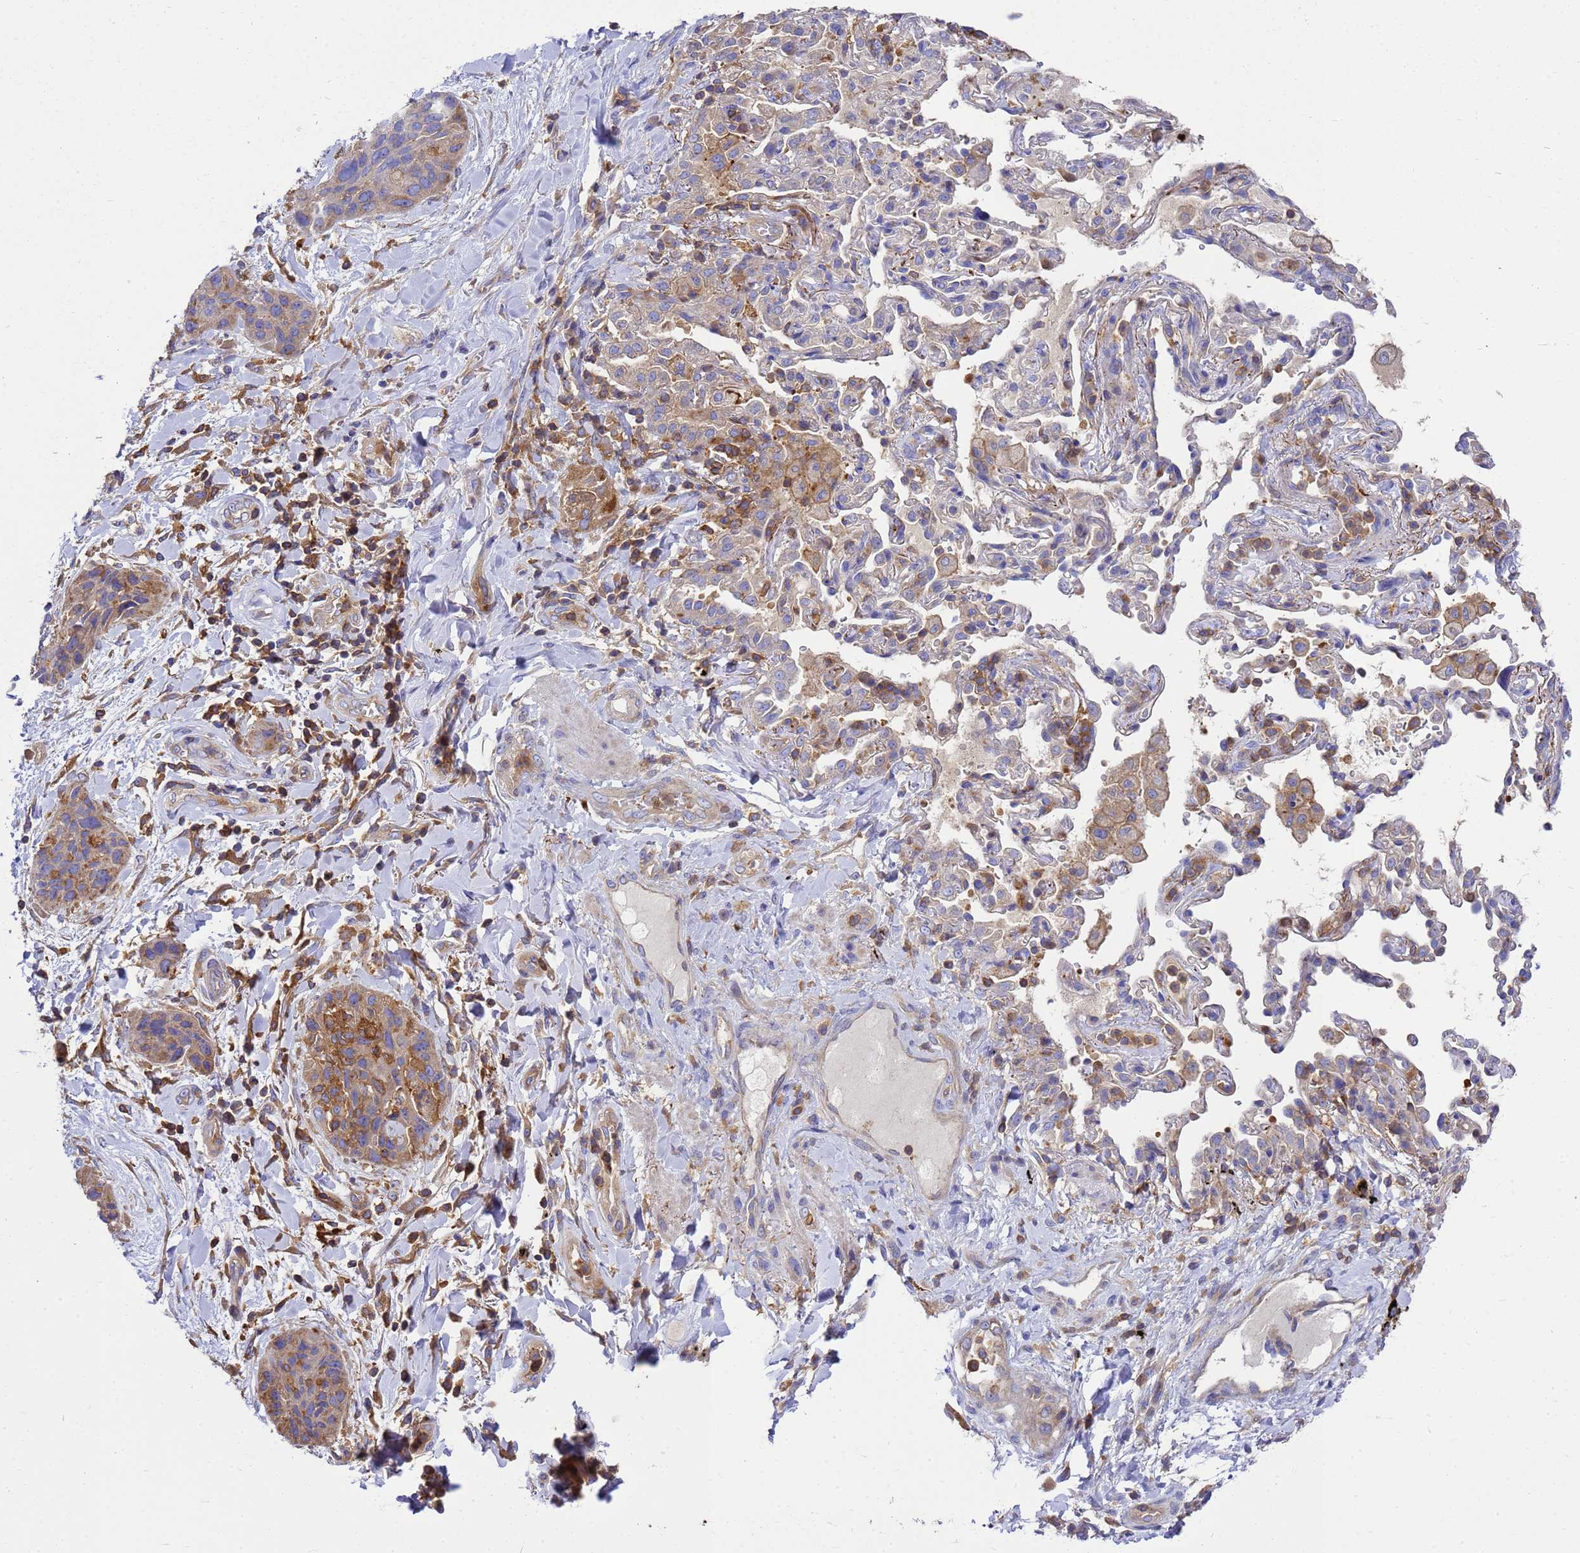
{"staining": {"intensity": "weak", "quantity": "25%-75%", "location": "cytoplasmic/membranous"}, "tissue": "lung cancer", "cell_type": "Tumor cells", "image_type": "cancer", "snomed": [{"axis": "morphology", "description": "Squamous cell carcinoma, NOS"}, {"axis": "topography", "description": "Lung"}], "caption": "A low amount of weak cytoplasmic/membranous staining is appreciated in approximately 25%-75% of tumor cells in lung squamous cell carcinoma tissue. (DAB IHC with brightfield microscopy, high magnification).", "gene": "ZNF235", "patient": {"sex": "female", "age": 70}}